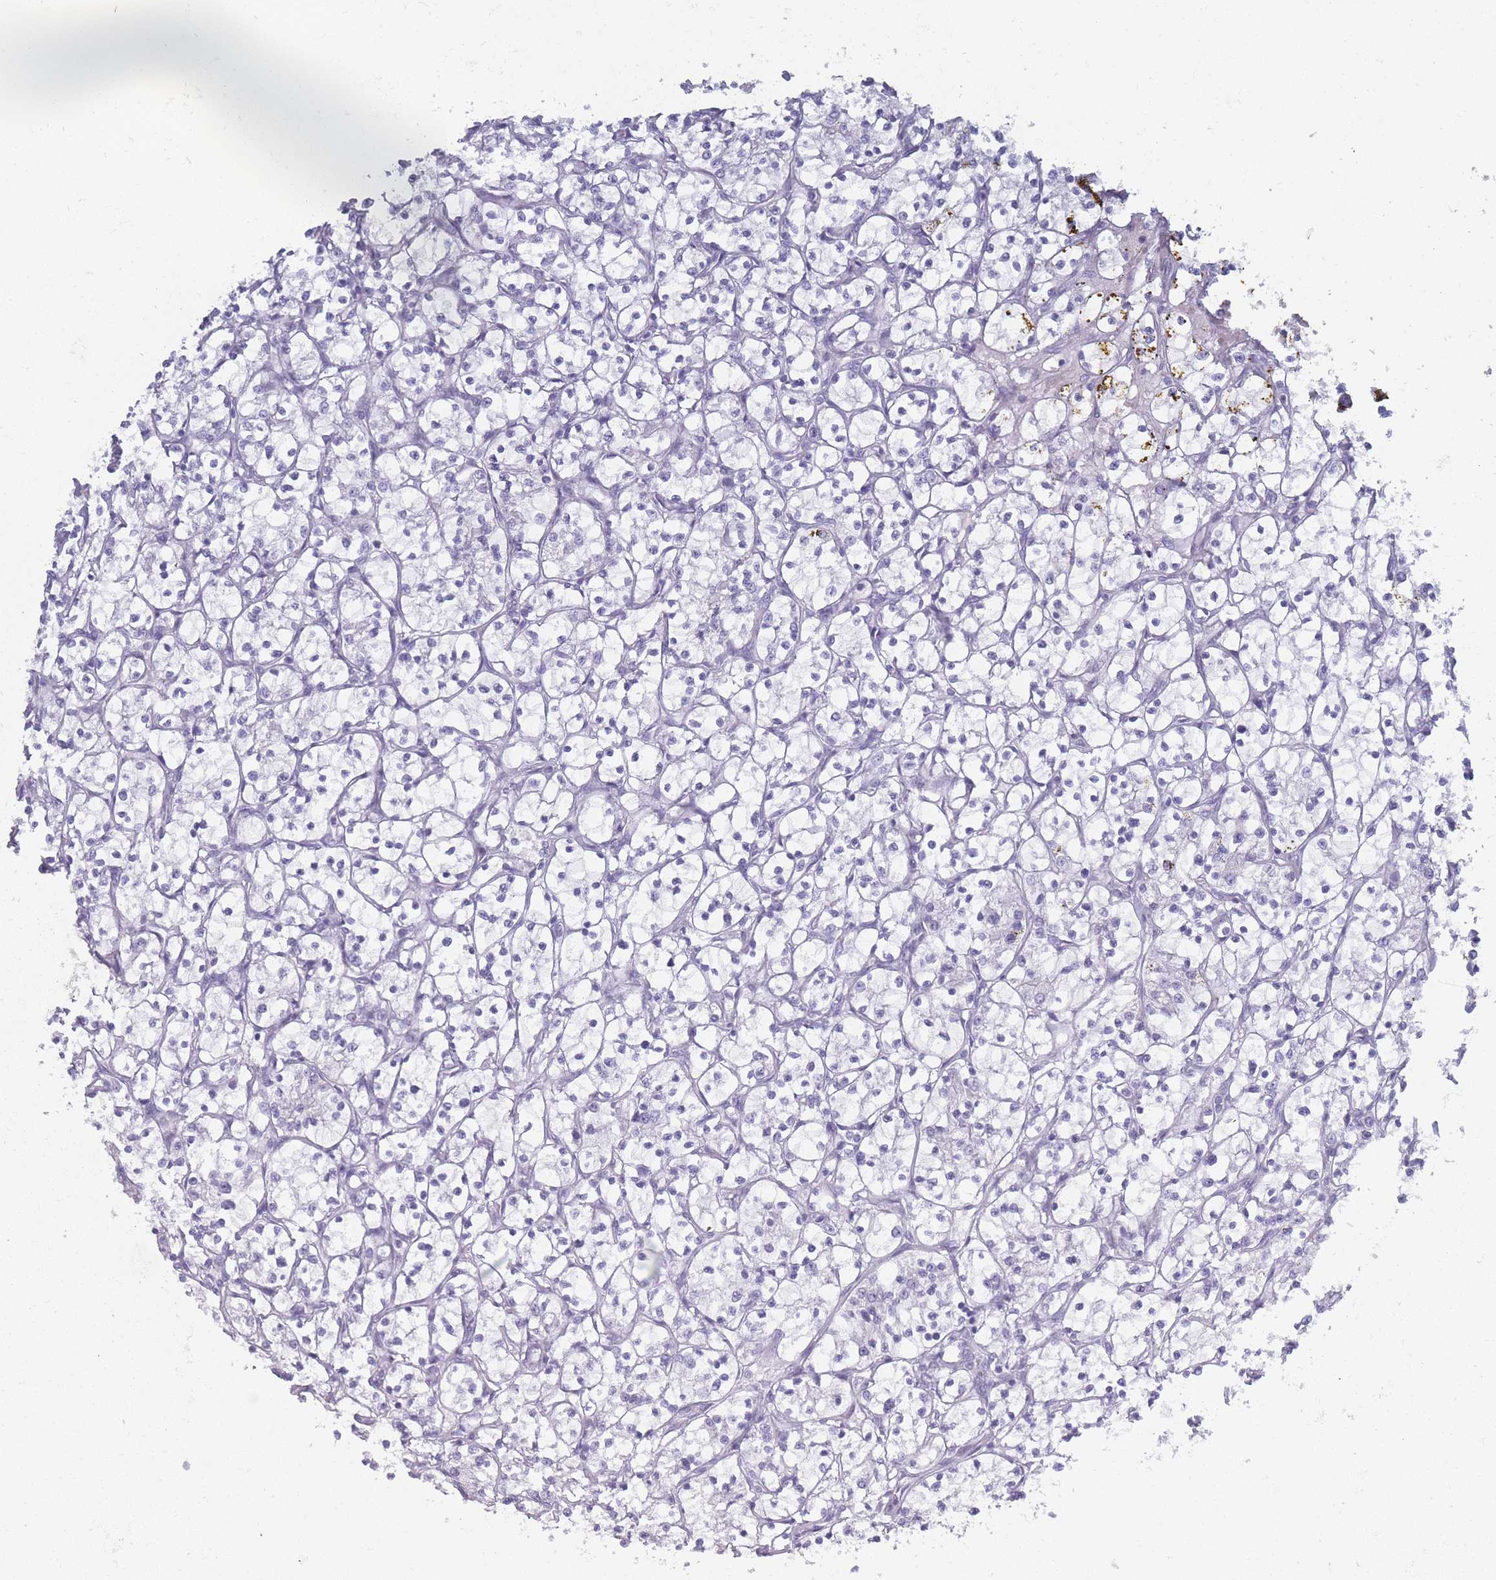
{"staining": {"intensity": "negative", "quantity": "none", "location": "none"}, "tissue": "renal cancer", "cell_type": "Tumor cells", "image_type": "cancer", "snomed": [{"axis": "morphology", "description": "Adenocarcinoma, NOS"}, {"axis": "topography", "description": "Kidney"}], "caption": "Tumor cells are negative for brown protein staining in adenocarcinoma (renal).", "gene": "ROS1", "patient": {"sex": "female", "age": 69}}